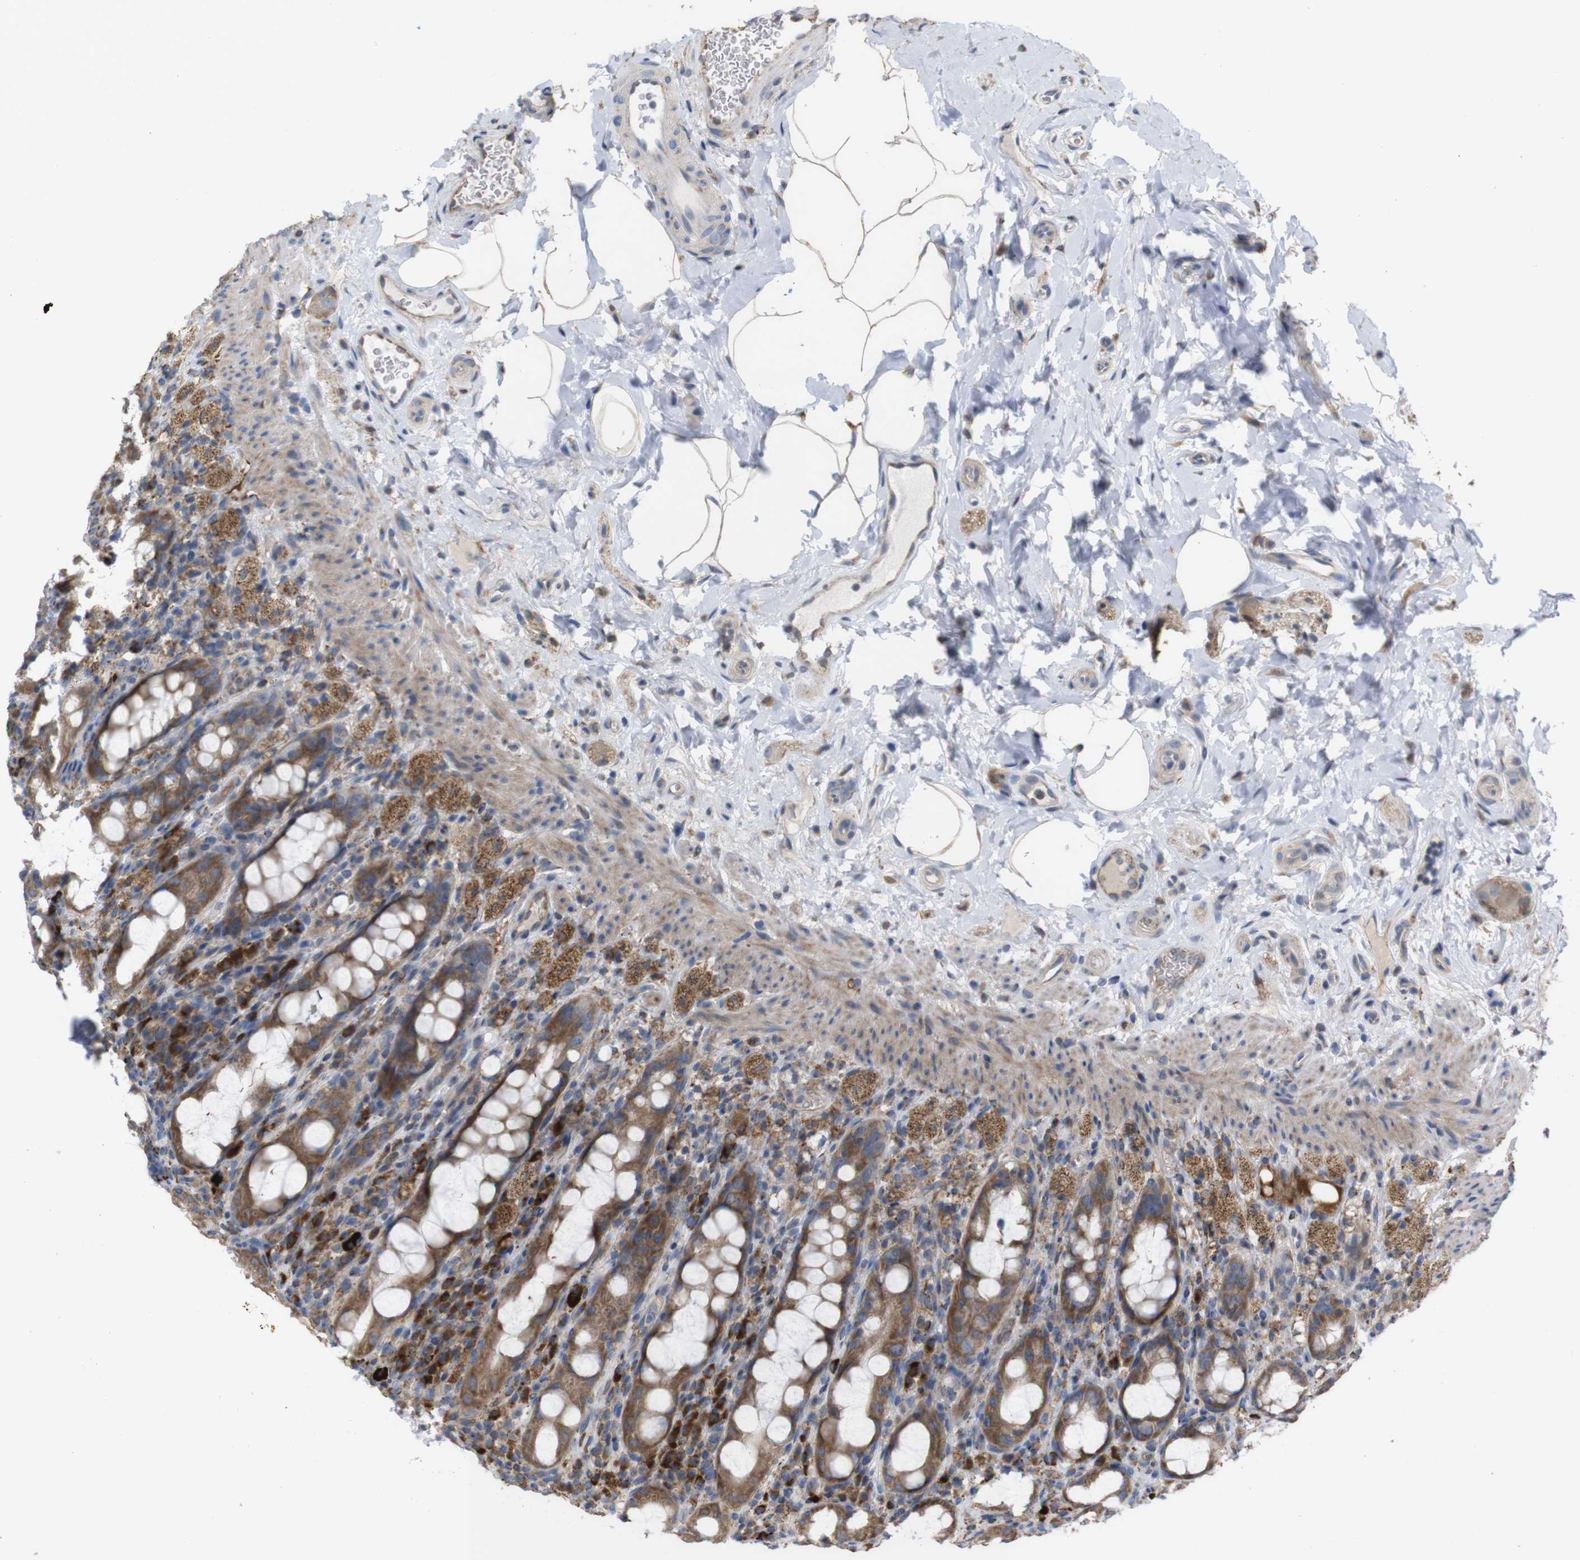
{"staining": {"intensity": "moderate", "quantity": ">75%", "location": "cytoplasmic/membranous"}, "tissue": "rectum", "cell_type": "Glandular cells", "image_type": "normal", "snomed": [{"axis": "morphology", "description": "Normal tissue, NOS"}, {"axis": "topography", "description": "Rectum"}], "caption": "A photomicrograph of human rectum stained for a protein displays moderate cytoplasmic/membranous brown staining in glandular cells.", "gene": "PTPRR", "patient": {"sex": "male", "age": 44}}